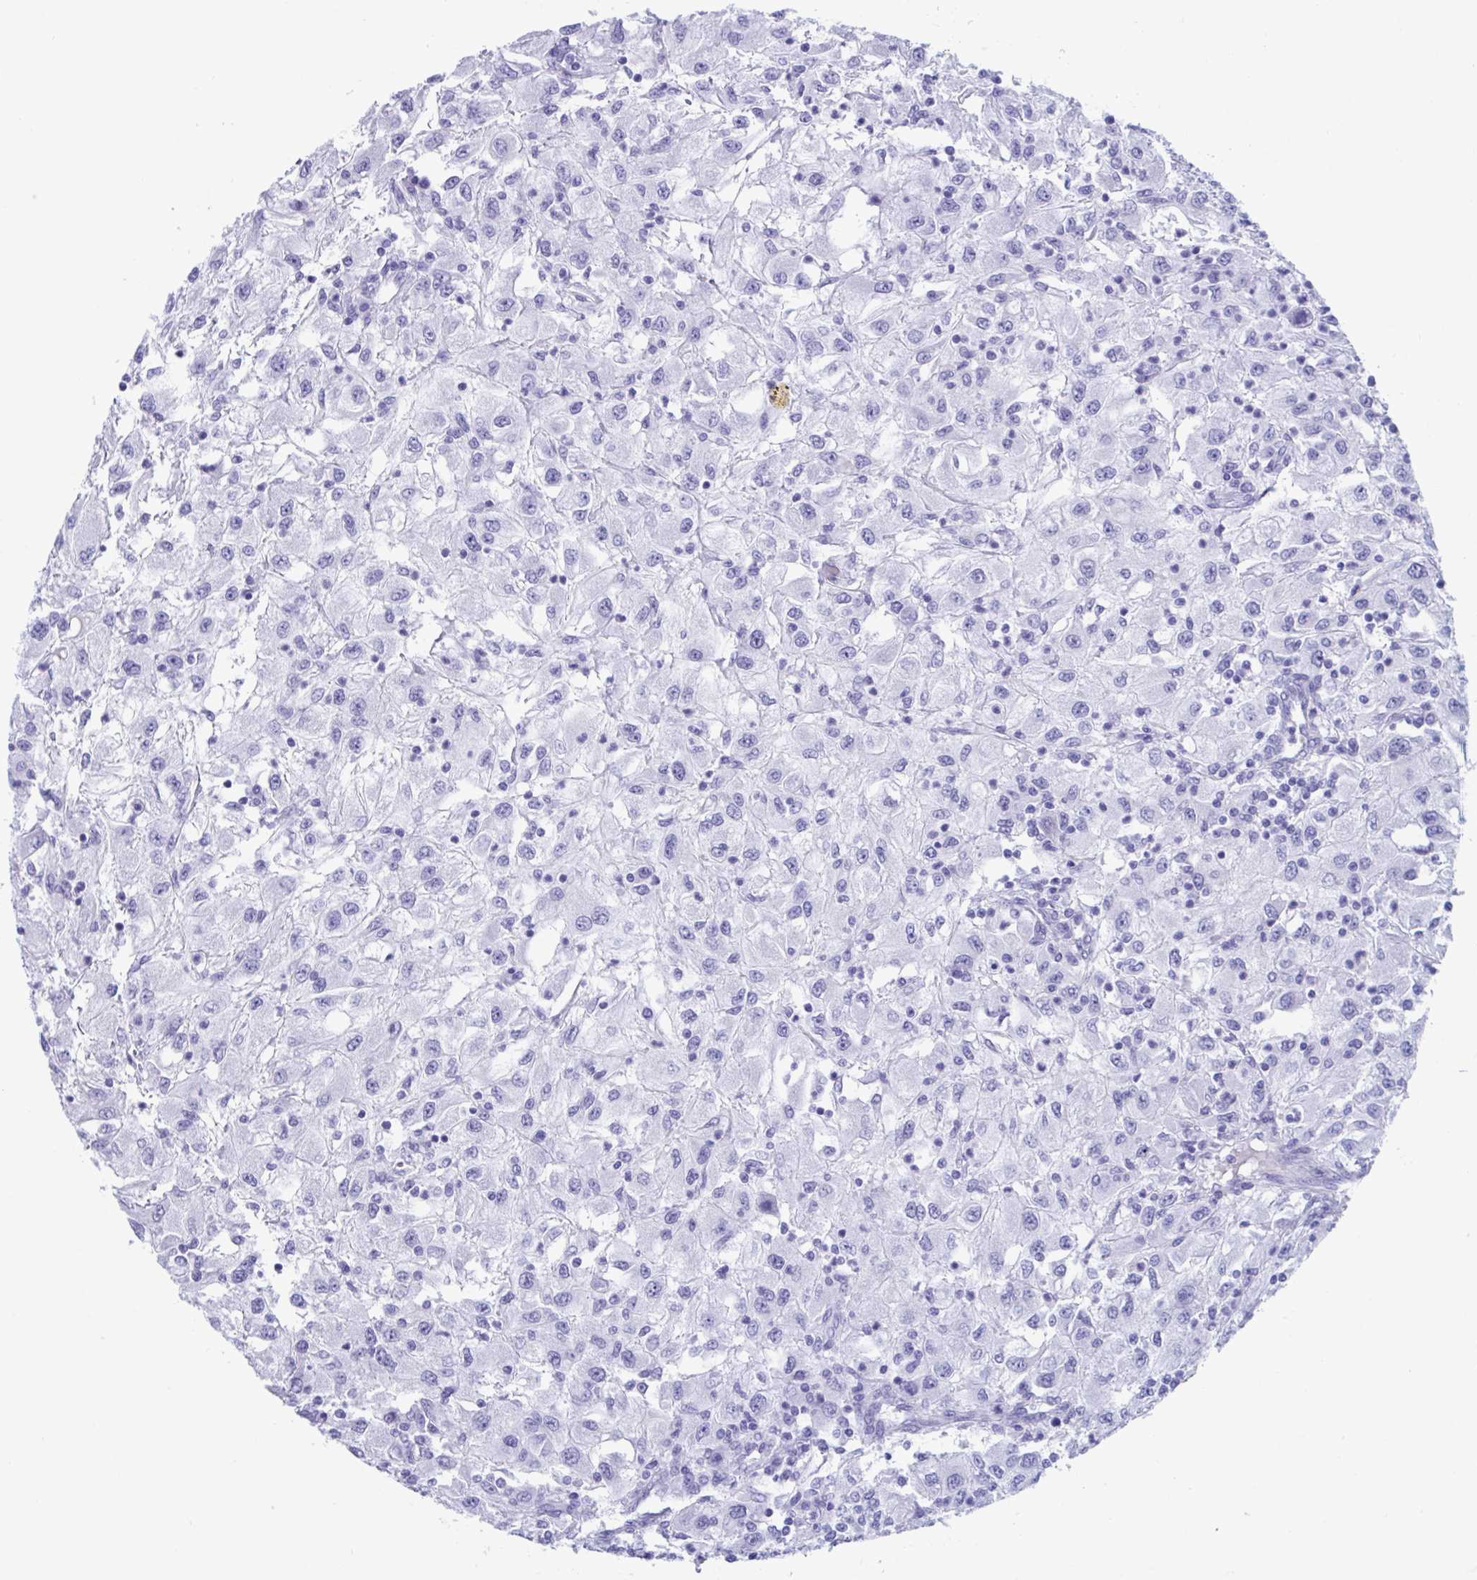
{"staining": {"intensity": "negative", "quantity": "none", "location": "none"}, "tissue": "renal cancer", "cell_type": "Tumor cells", "image_type": "cancer", "snomed": [{"axis": "morphology", "description": "Adenocarcinoma, NOS"}, {"axis": "topography", "description": "Kidney"}], "caption": "DAB (3,3'-diaminobenzidine) immunohistochemical staining of human renal cancer (adenocarcinoma) demonstrates no significant positivity in tumor cells.", "gene": "TMEM35A", "patient": {"sex": "female", "age": 67}}